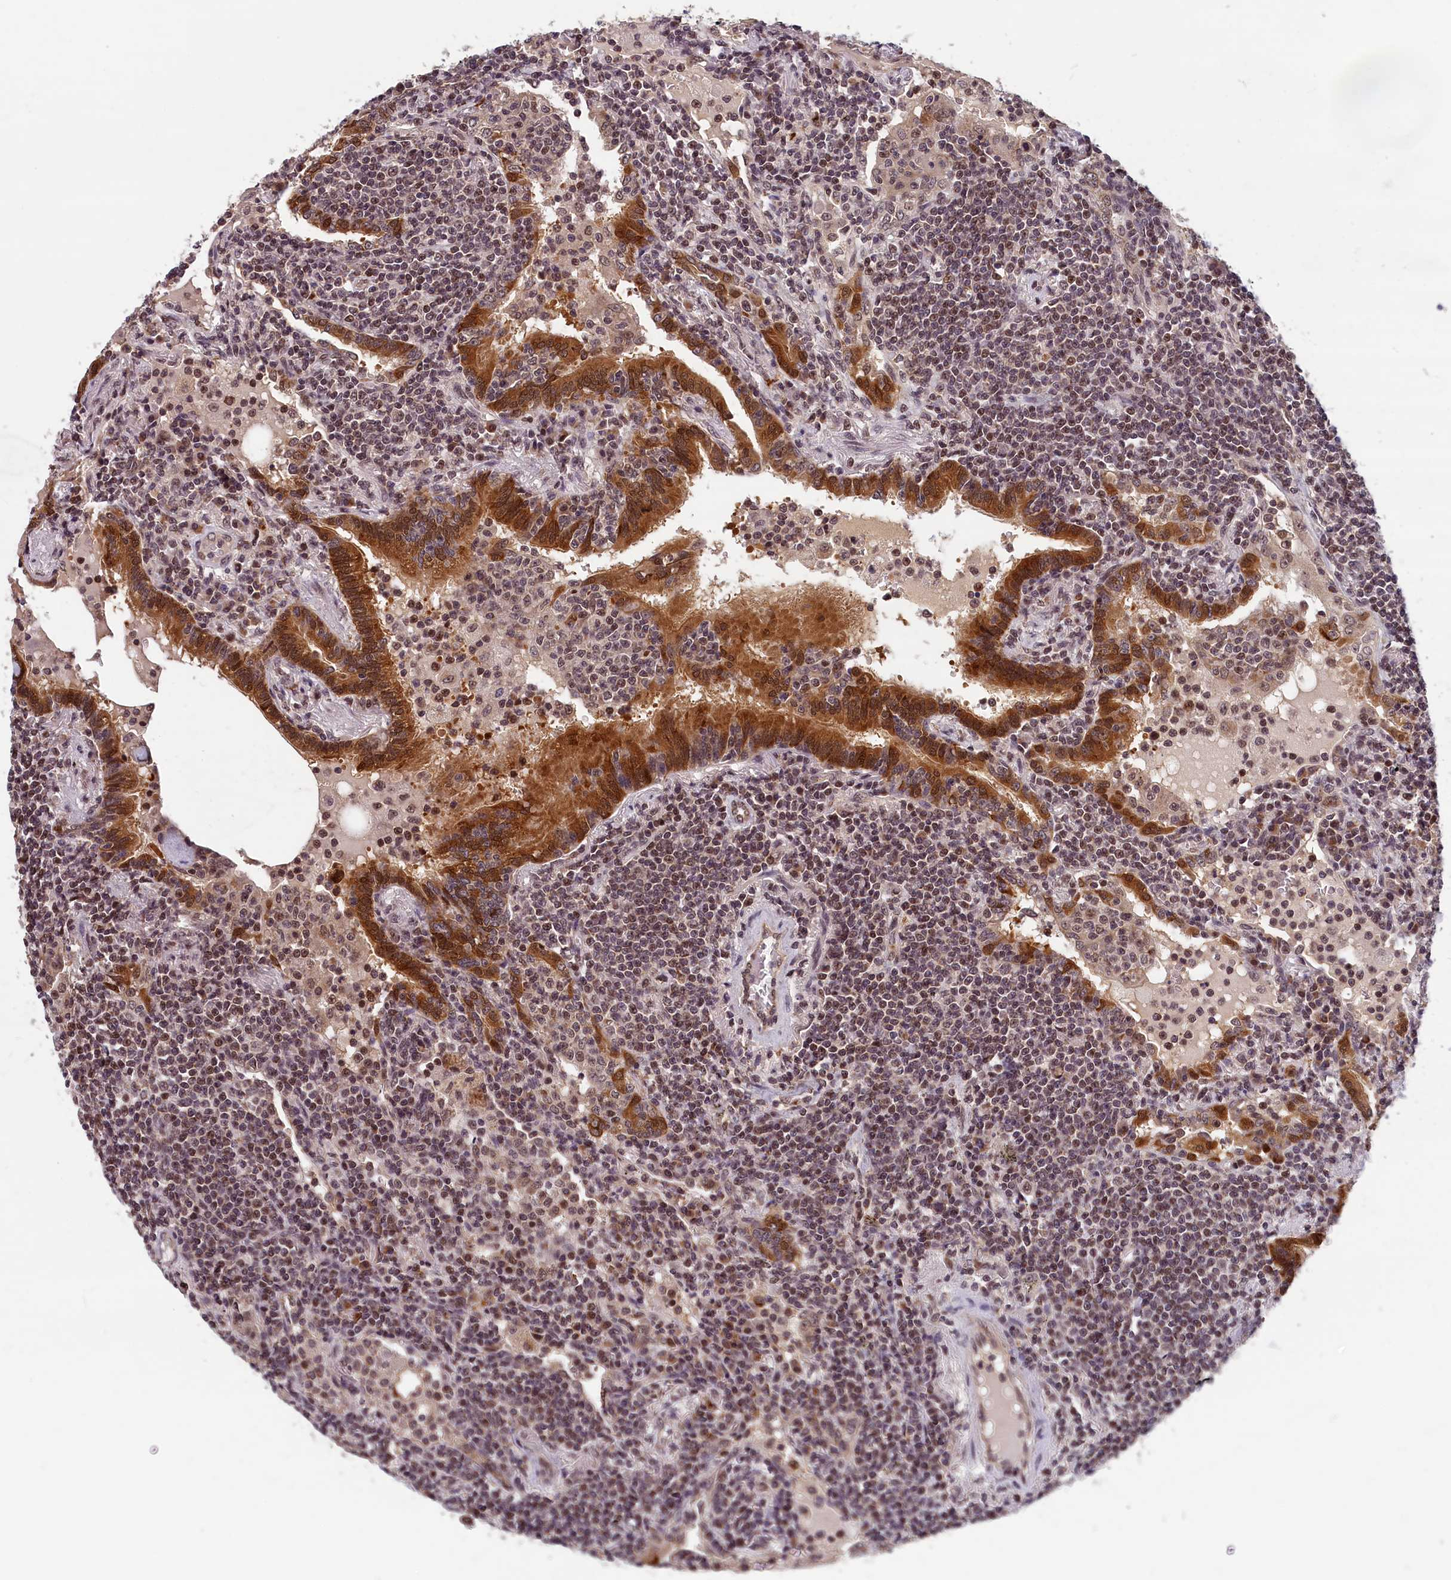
{"staining": {"intensity": "moderate", "quantity": "25%-75%", "location": "nuclear"}, "tissue": "lymphoma", "cell_type": "Tumor cells", "image_type": "cancer", "snomed": [{"axis": "morphology", "description": "Malignant lymphoma, non-Hodgkin's type, Low grade"}, {"axis": "topography", "description": "Lung"}], "caption": "Immunohistochemistry (IHC) (DAB (3,3'-diaminobenzidine)) staining of malignant lymphoma, non-Hodgkin's type (low-grade) demonstrates moderate nuclear protein expression in about 25%-75% of tumor cells.", "gene": "KCNK6", "patient": {"sex": "female", "age": 71}}